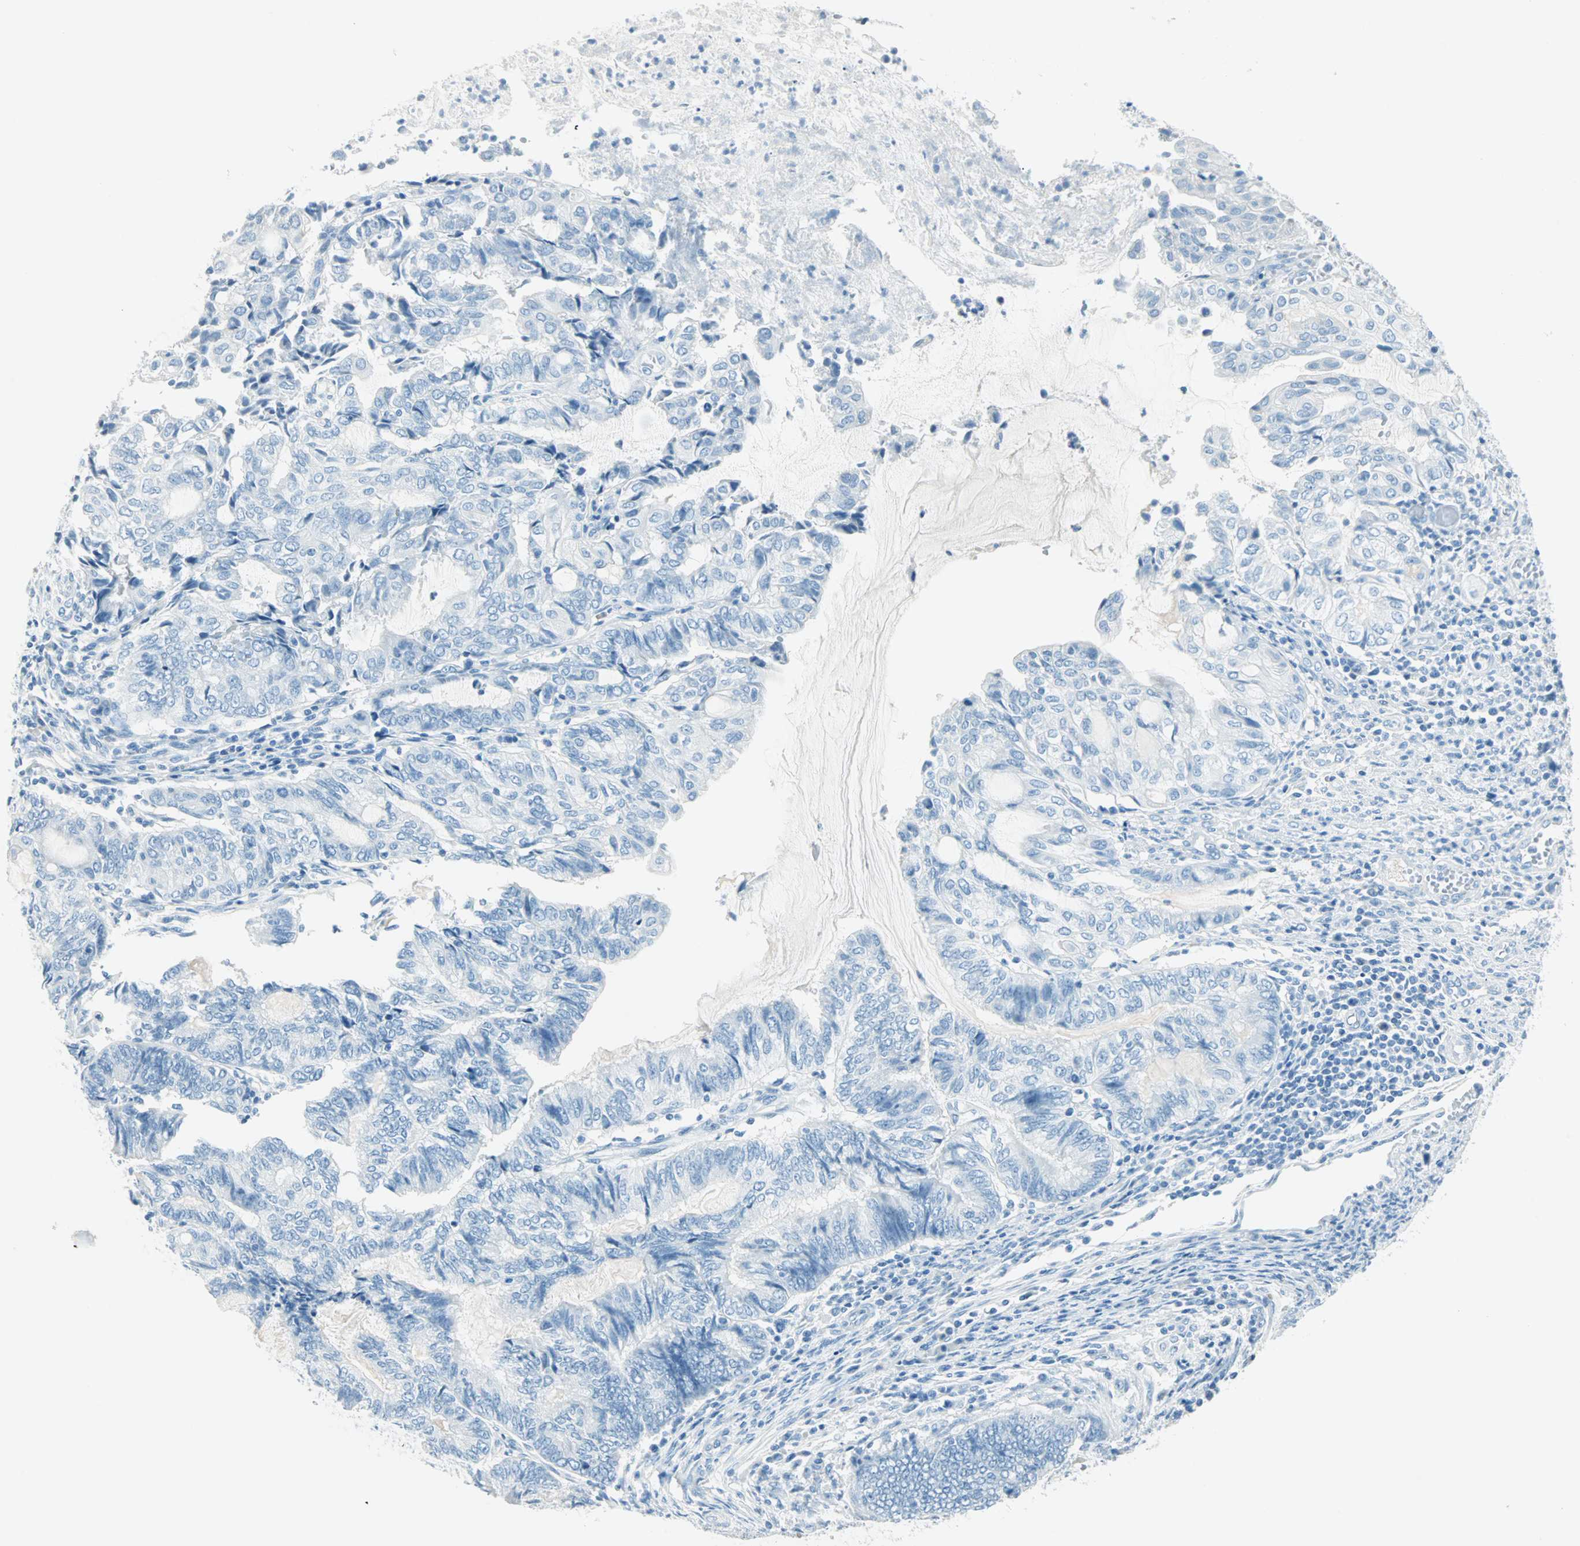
{"staining": {"intensity": "negative", "quantity": "none", "location": "none"}, "tissue": "endometrial cancer", "cell_type": "Tumor cells", "image_type": "cancer", "snomed": [{"axis": "morphology", "description": "Adenocarcinoma, NOS"}, {"axis": "topography", "description": "Uterus"}, {"axis": "topography", "description": "Endometrium"}], "caption": "The IHC micrograph has no significant staining in tumor cells of adenocarcinoma (endometrial) tissue.", "gene": "NES", "patient": {"sex": "female", "age": 70}}